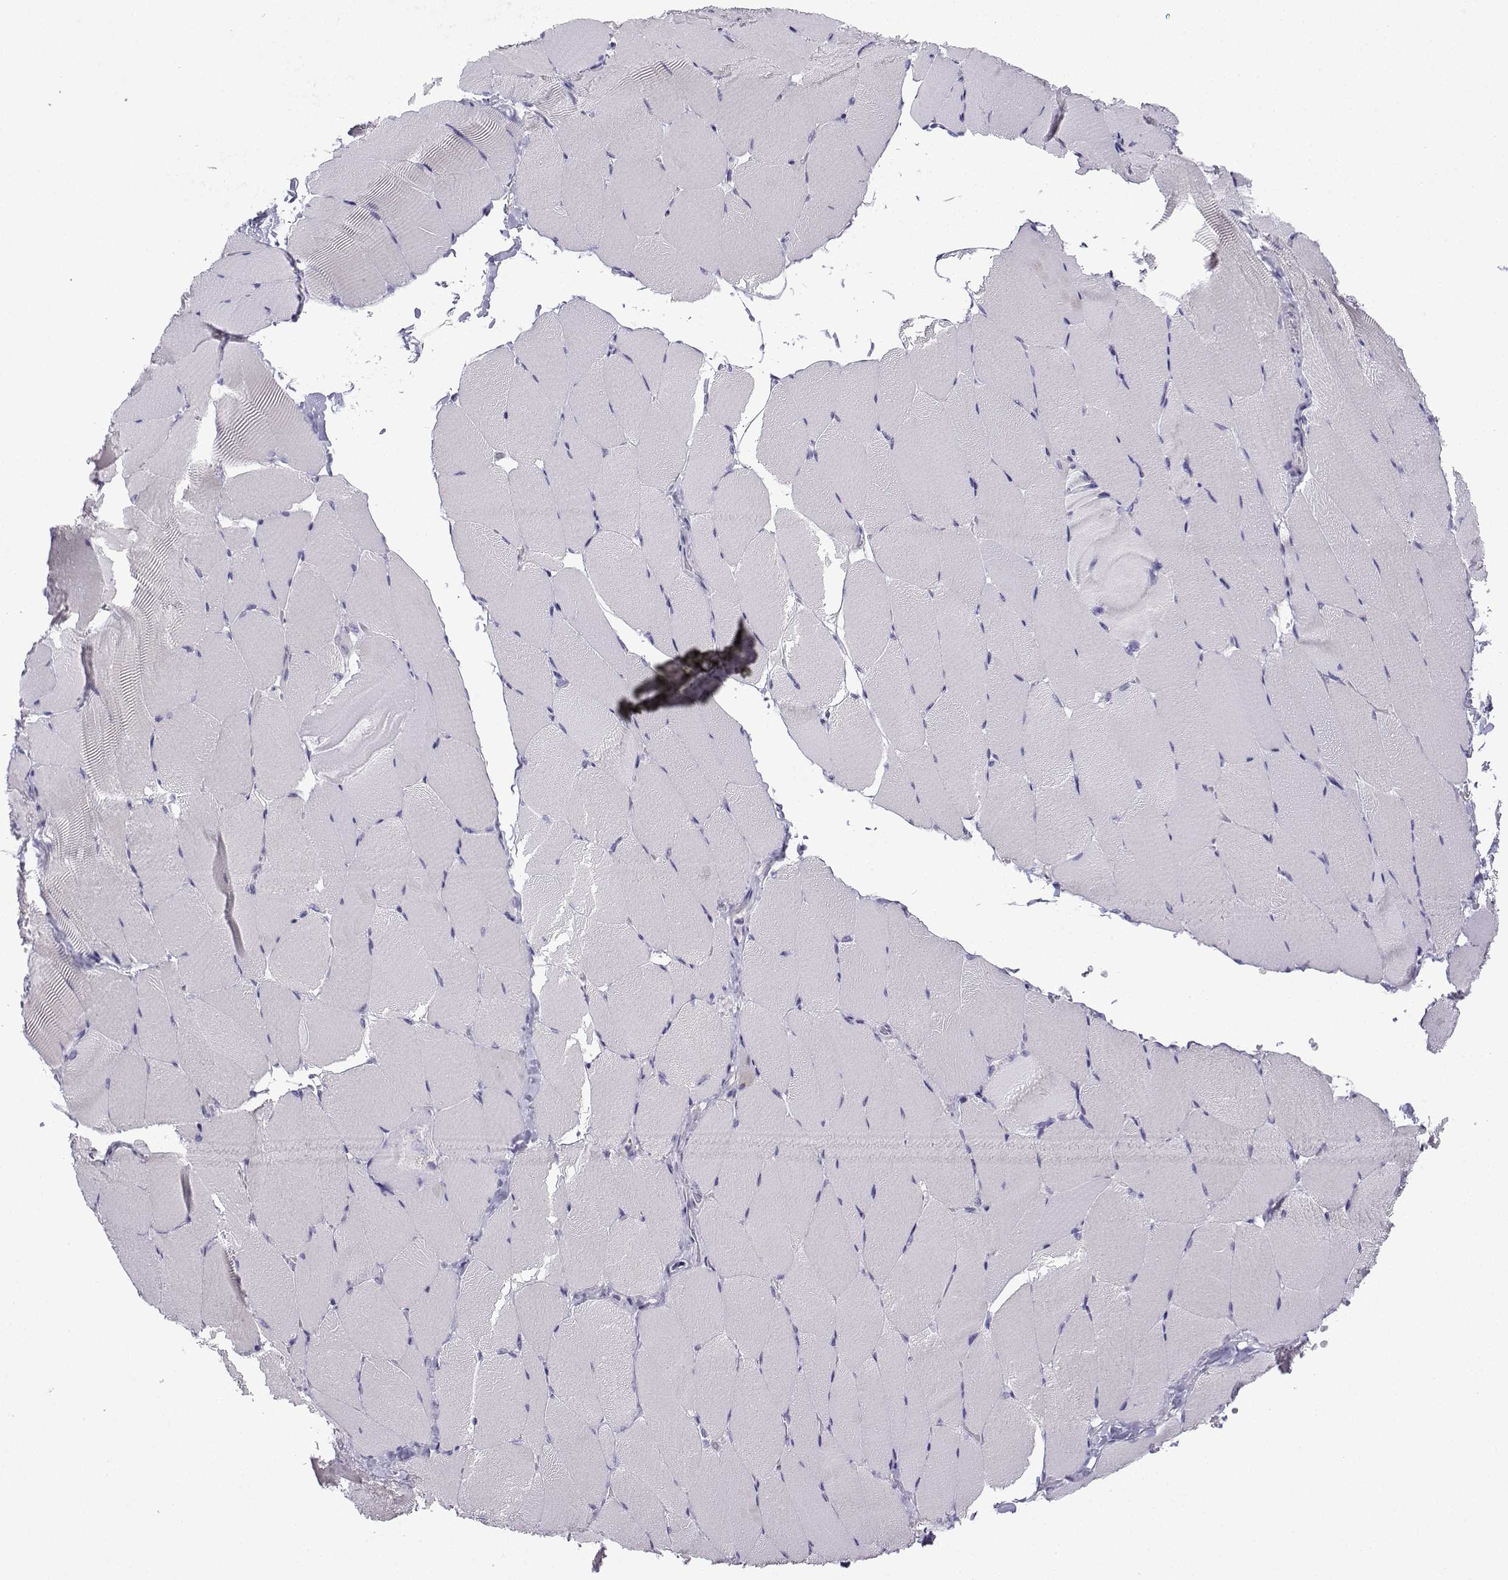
{"staining": {"intensity": "negative", "quantity": "none", "location": "none"}, "tissue": "skeletal muscle", "cell_type": "Myocytes", "image_type": "normal", "snomed": [{"axis": "morphology", "description": "Normal tissue, NOS"}, {"axis": "topography", "description": "Skeletal muscle"}], "caption": "Immunohistochemistry of unremarkable skeletal muscle exhibits no staining in myocytes.", "gene": "SPACA7", "patient": {"sex": "female", "age": 37}}